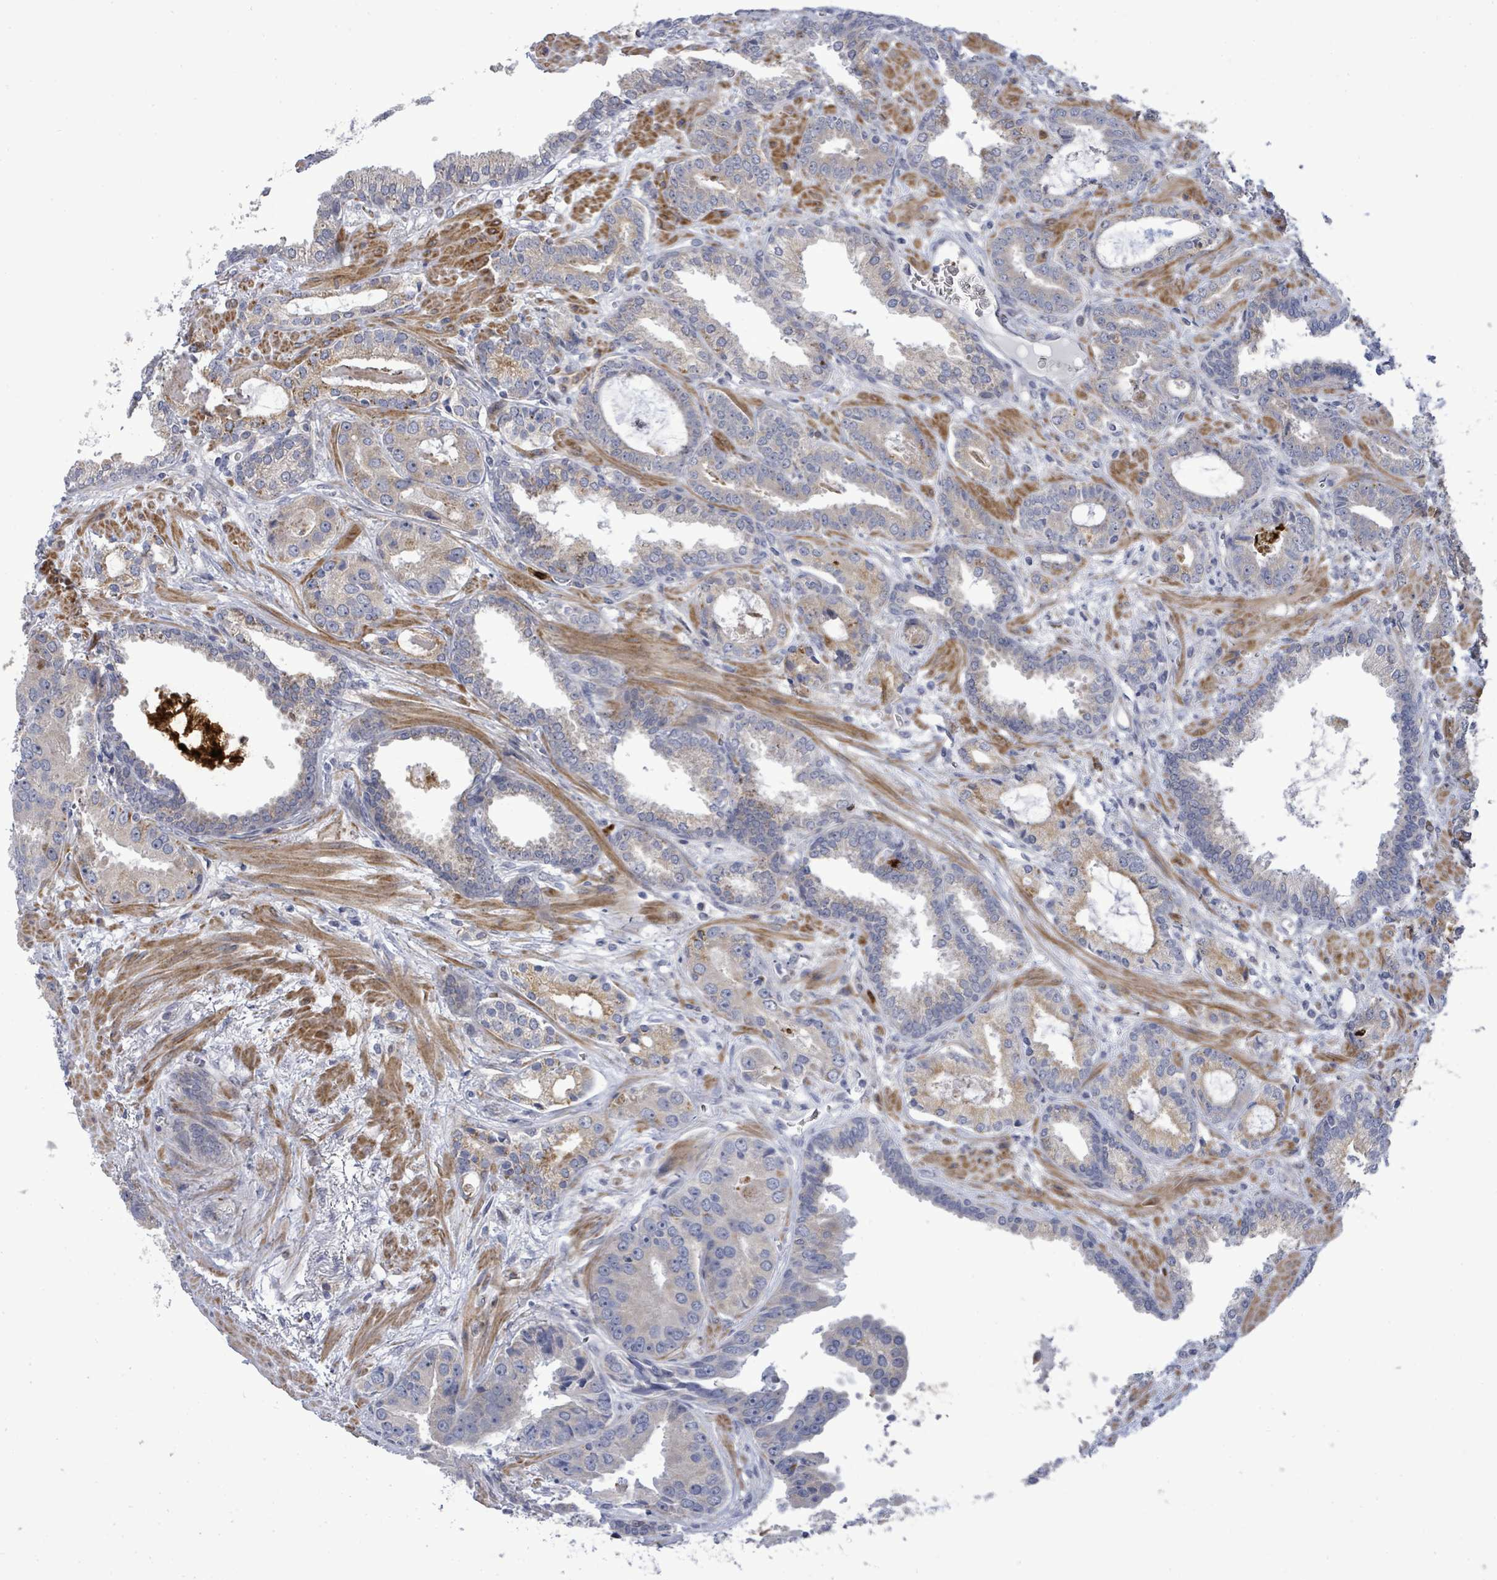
{"staining": {"intensity": "negative", "quantity": "none", "location": "none"}, "tissue": "prostate cancer", "cell_type": "Tumor cells", "image_type": "cancer", "snomed": [{"axis": "morphology", "description": "Adenocarcinoma, High grade"}, {"axis": "topography", "description": "Prostate"}], "caption": "DAB (3,3'-diaminobenzidine) immunohistochemical staining of prostate cancer (high-grade adenocarcinoma) reveals no significant expression in tumor cells. (Stains: DAB (3,3'-diaminobenzidine) immunohistochemistry (IHC) with hematoxylin counter stain, Microscopy: brightfield microscopy at high magnification).", "gene": "SAR1A", "patient": {"sex": "male", "age": 71}}